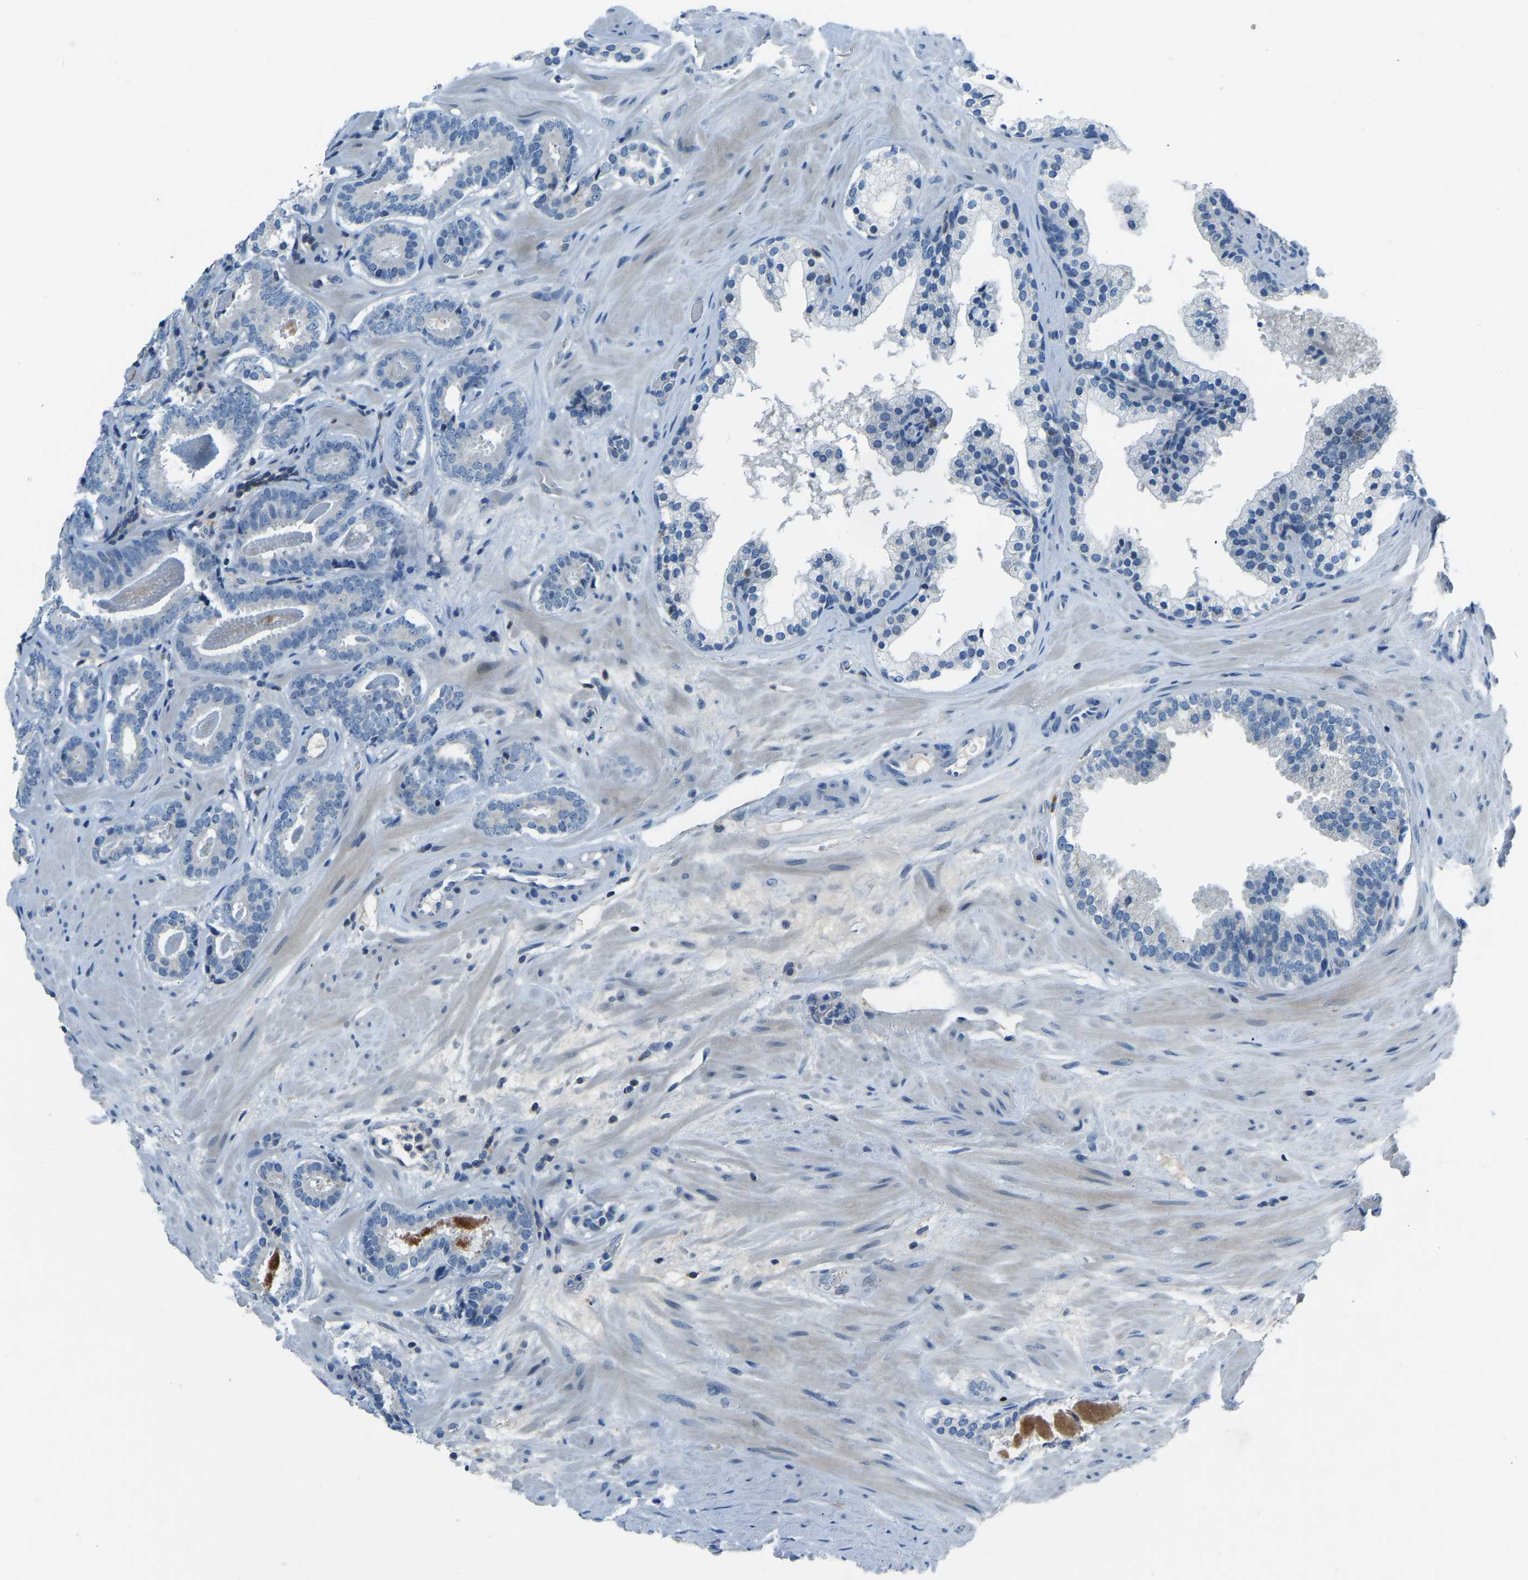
{"staining": {"intensity": "negative", "quantity": "none", "location": "none"}, "tissue": "prostate cancer", "cell_type": "Tumor cells", "image_type": "cancer", "snomed": [{"axis": "morphology", "description": "Adenocarcinoma, Low grade"}, {"axis": "topography", "description": "Prostate"}], "caption": "IHC of prostate cancer exhibits no staining in tumor cells.", "gene": "XIRP1", "patient": {"sex": "male", "age": 69}}